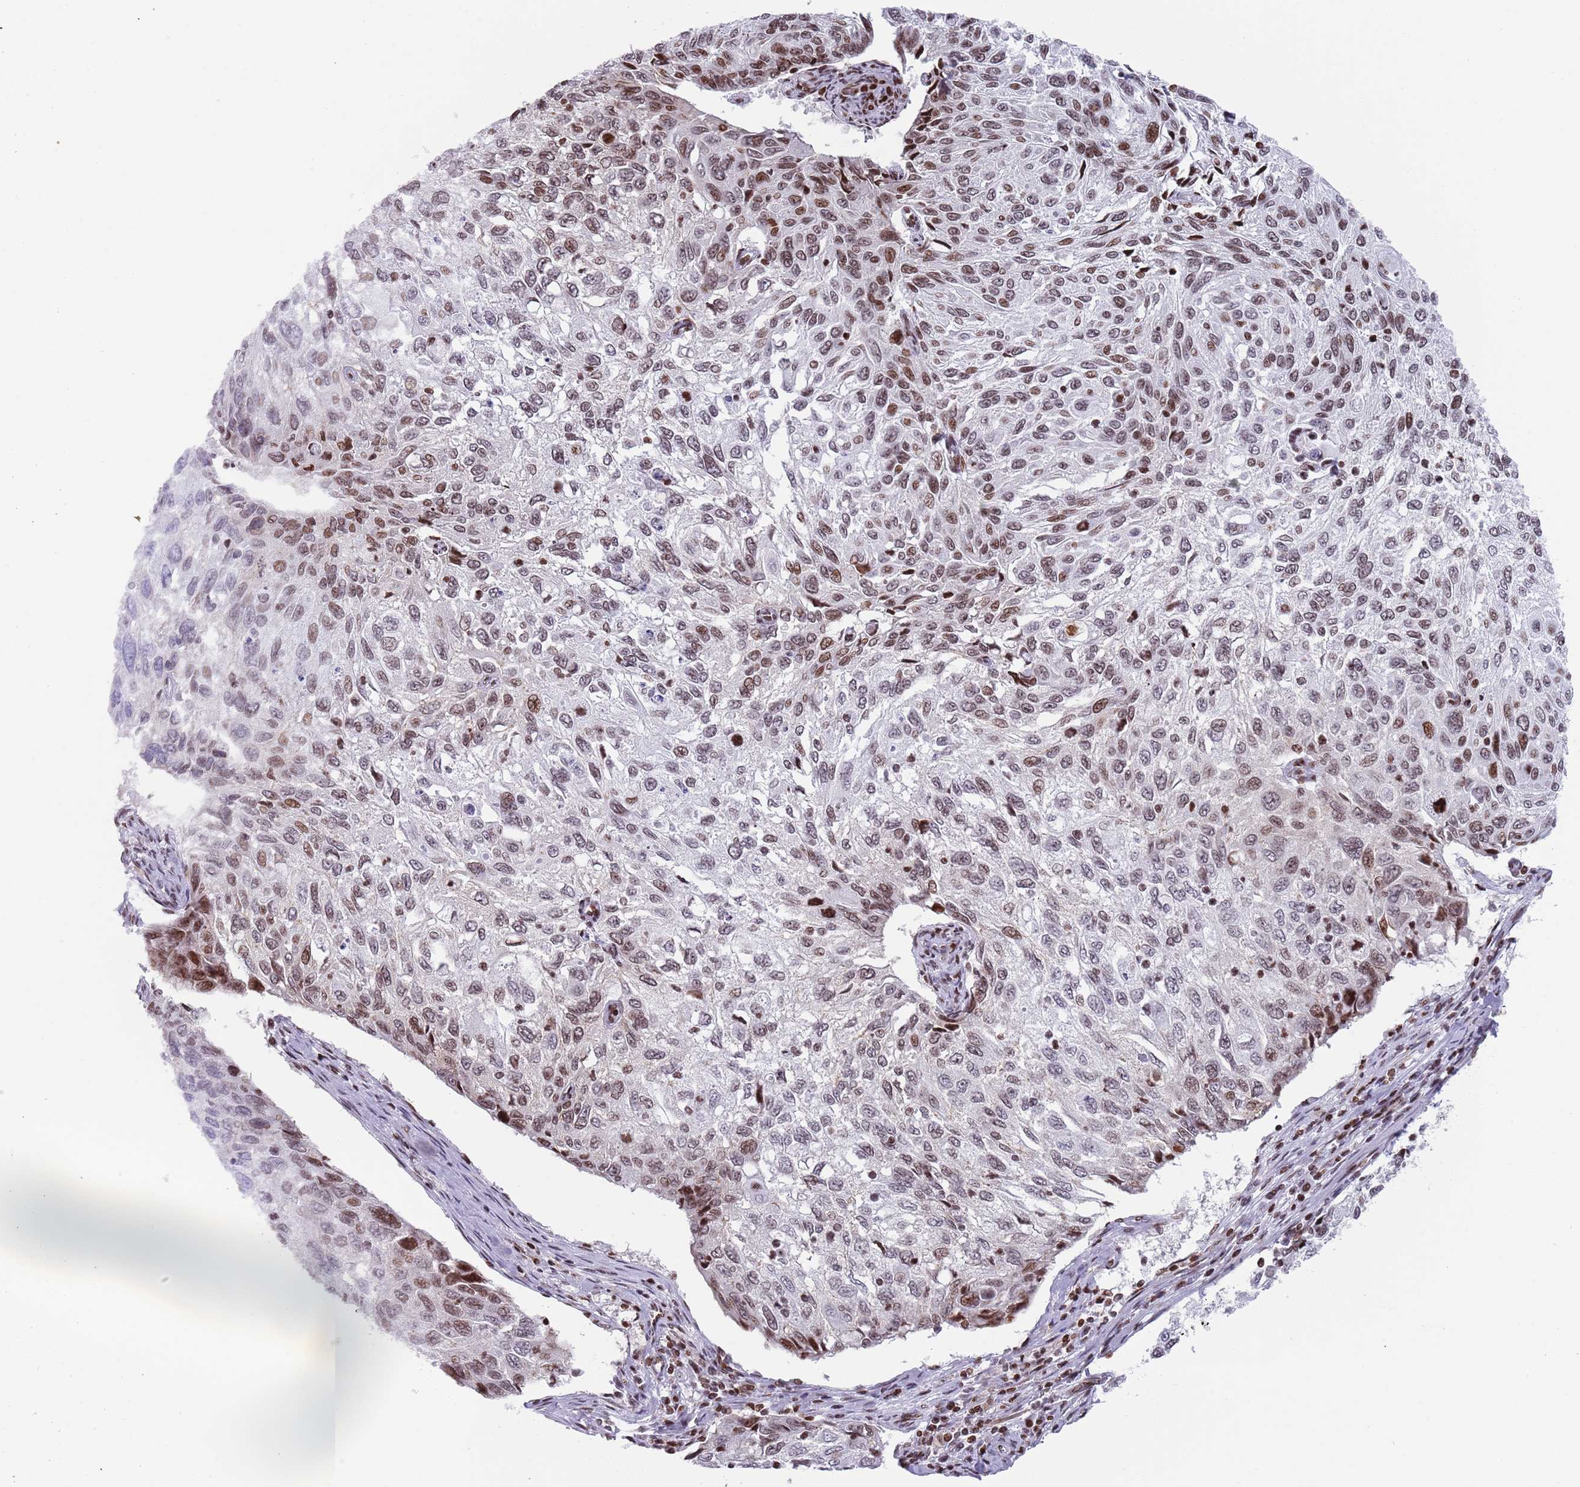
{"staining": {"intensity": "moderate", "quantity": "25%-75%", "location": "nuclear"}, "tissue": "cervical cancer", "cell_type": "Tumor cells", "image_type": "cancer", "snomed": [{"axis": "morphology", "description": "Squamous cell carcinoma, NOS"}, {"axis": "topography", "description": "Cervix"}], "caption": "This image shows IHC staining of squamous cell carcinoma (cervical), with medium moderate nuclear expression in about 25%-75% of tumor cells.", "gene": "HDAC8", "patient": {"sex": "female", "age": 70}}